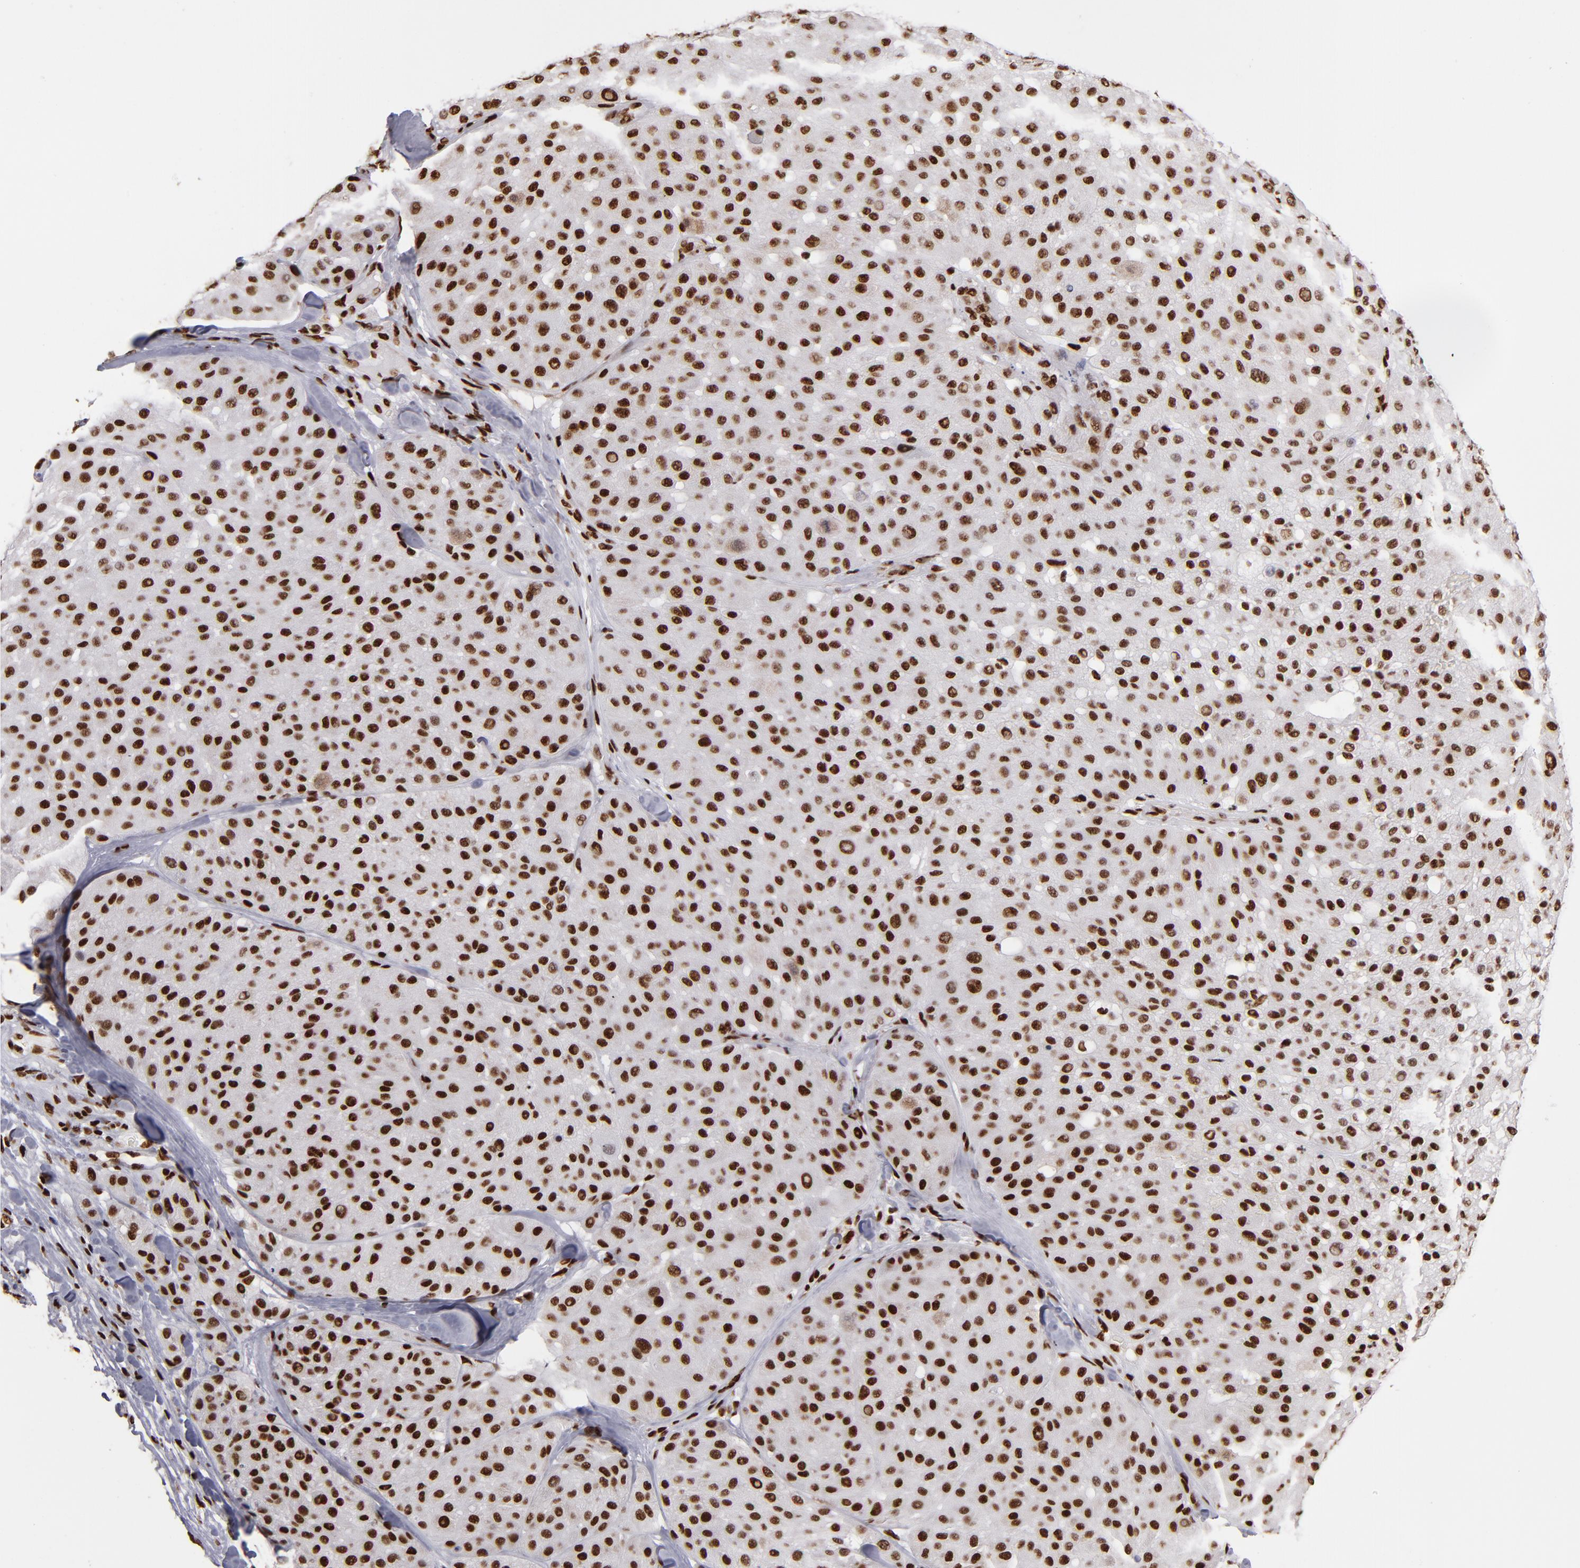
{"staining": {"intensity": "strong", "quantity": ">75%", "location": "nuclear"}, "tissue": "melanoma", "cell_type": "Tumor cells", "image_type": "cancer", "snomed": [{"axis": "morphology", "description": "Normal tissue, NOS"}, {"axis": "morphology", "description": "Malignant melanoma, Metastatic site"}, {"axis": "topography", "description": "Skin"}], "caption": "Human malignant melanoma (metastatic site) stained with a brown dye exhibits strong nuclear positive positivity in approximately >75% of tumor cells.", "gene": "MRE11", "patient": {"sex": "male", "age": 41}}